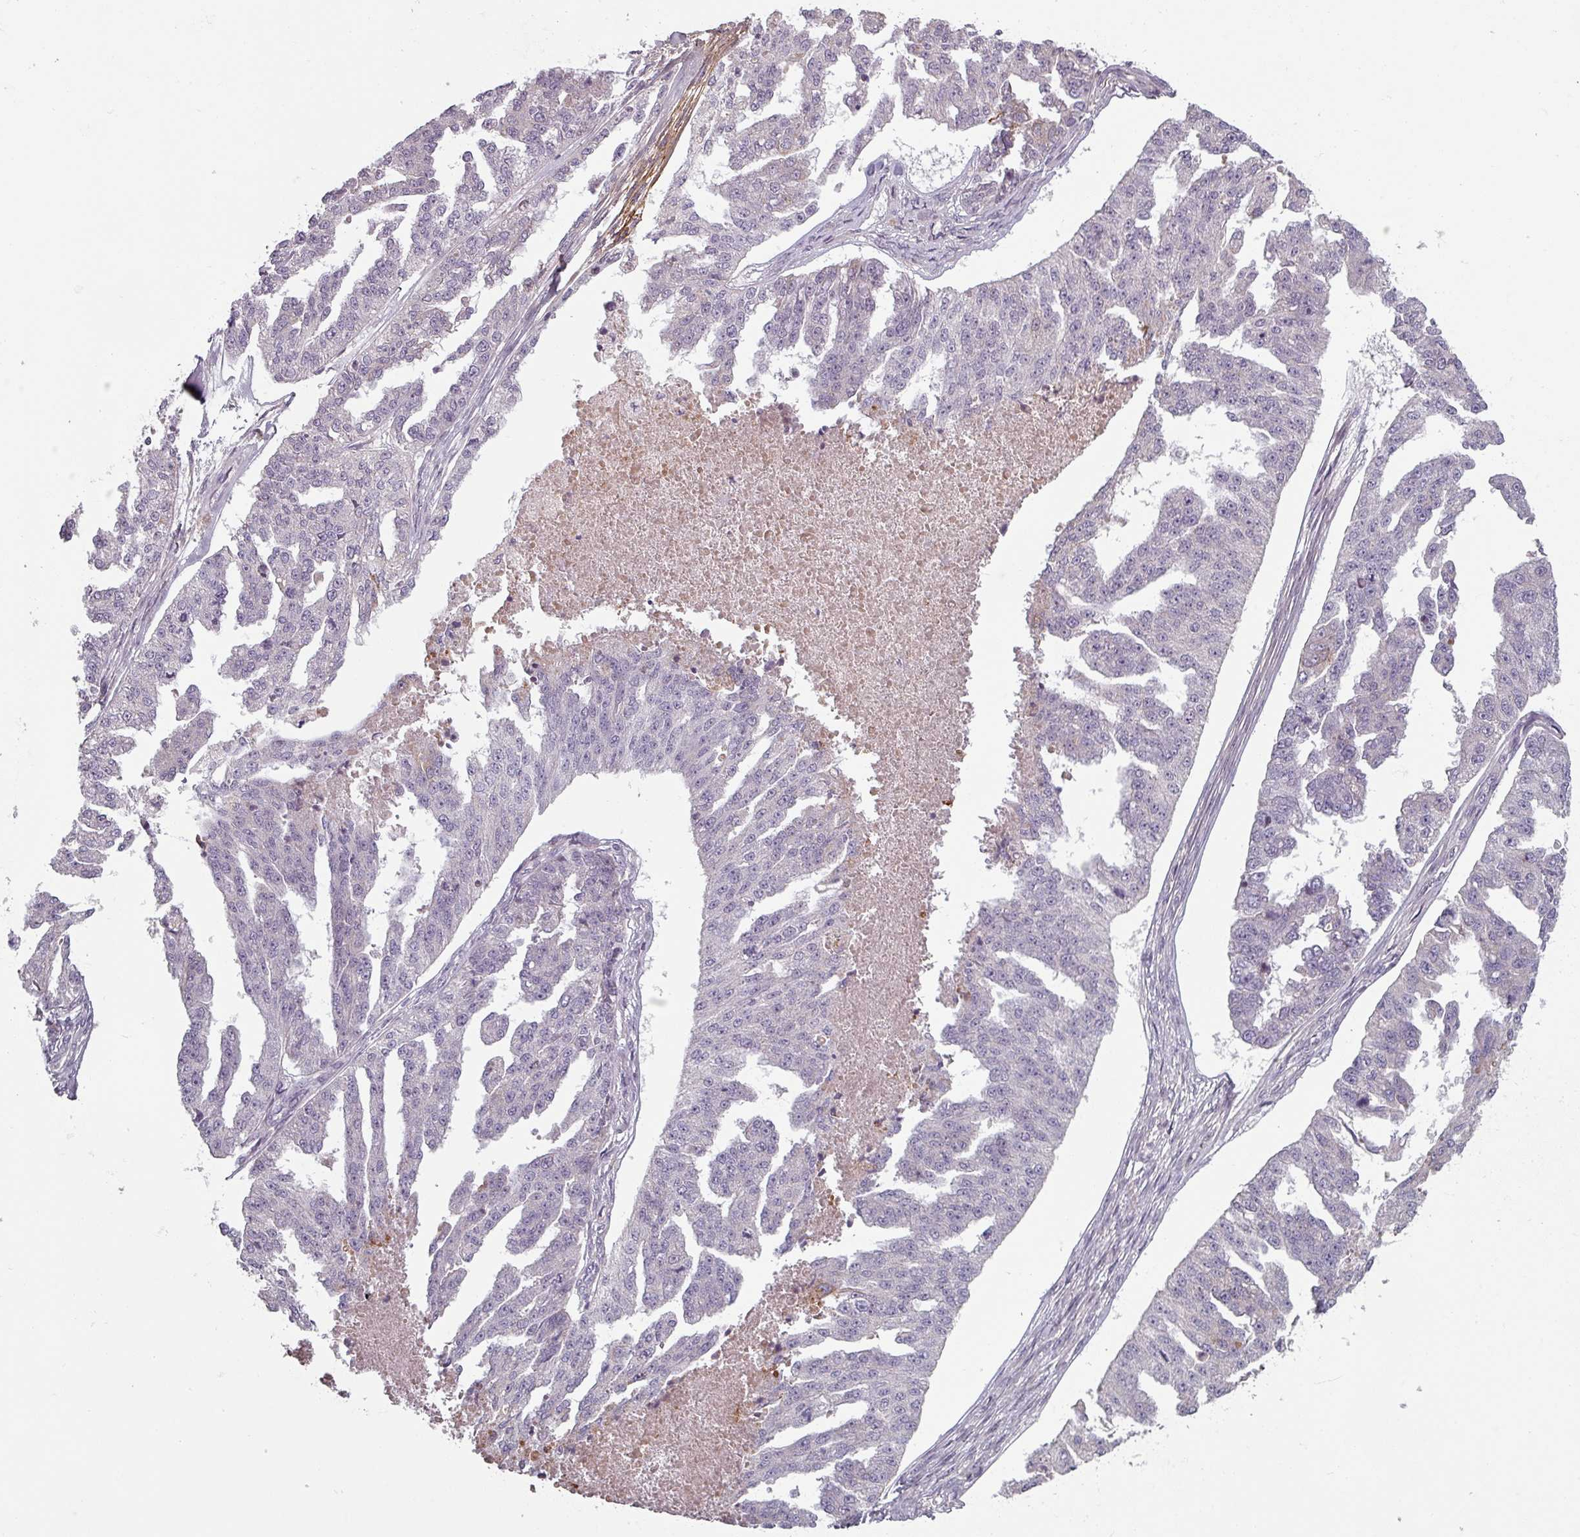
{"staining": {"intensity": "negative", "quantity": "none", "location": "none"}, "tissue": "ovarian cancer", "cell_type": "Tumor cells", "image_type": "cancer", "snomed": [{"axis": "morphology", "description": "Cystadenocarcinoma, serous, NOS"}, {"axis": "topography", "description": "Ovary"}], "caption": "Serous cystadenocarcinoma (ovarian) was stained to show a protein in brown. There is no significant expression in tumor cells.", "gene": "CYB5RL", "patient": {"sex": "female", "age": 58}}